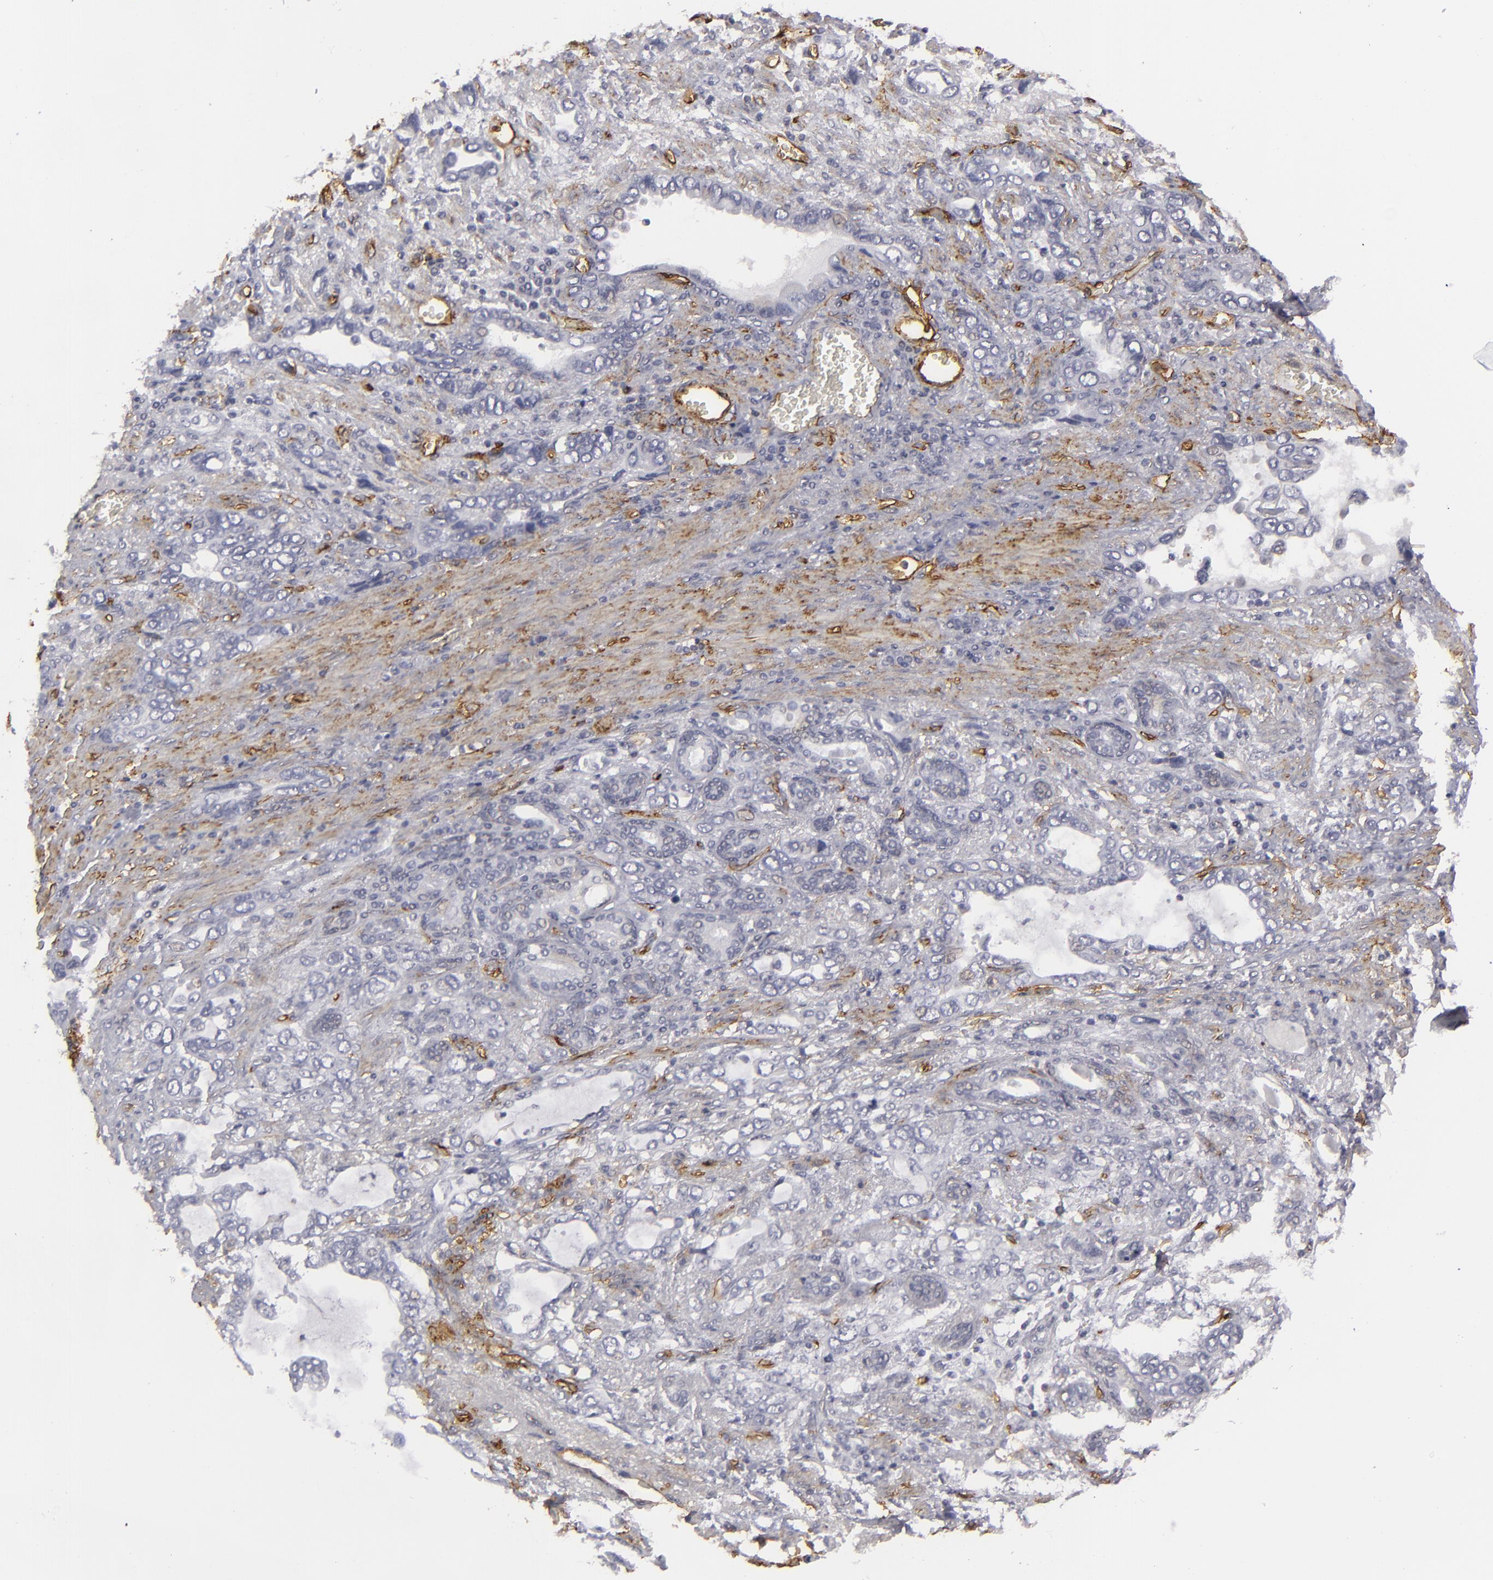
{"staining": {"intensity": "negative", "quantity": "none", "location": "none"}, "tissue": "stomach cancer", "cell_type": "Tumor cells", "image_type": "cancer", "snomed": [{"axis": "morphology", "description": "Adenocarcinoma, NOS"}, {"axis": "topography", "description": "Stomach"}], "caption": "This is a micrograph of immunohistochemistry (IHC) staining of stomach cancer (adenocarcinoma), which shows no positivity in tumor cells.", "gene": "MCAM", "patient": {"sex": "male", "age": 78}}